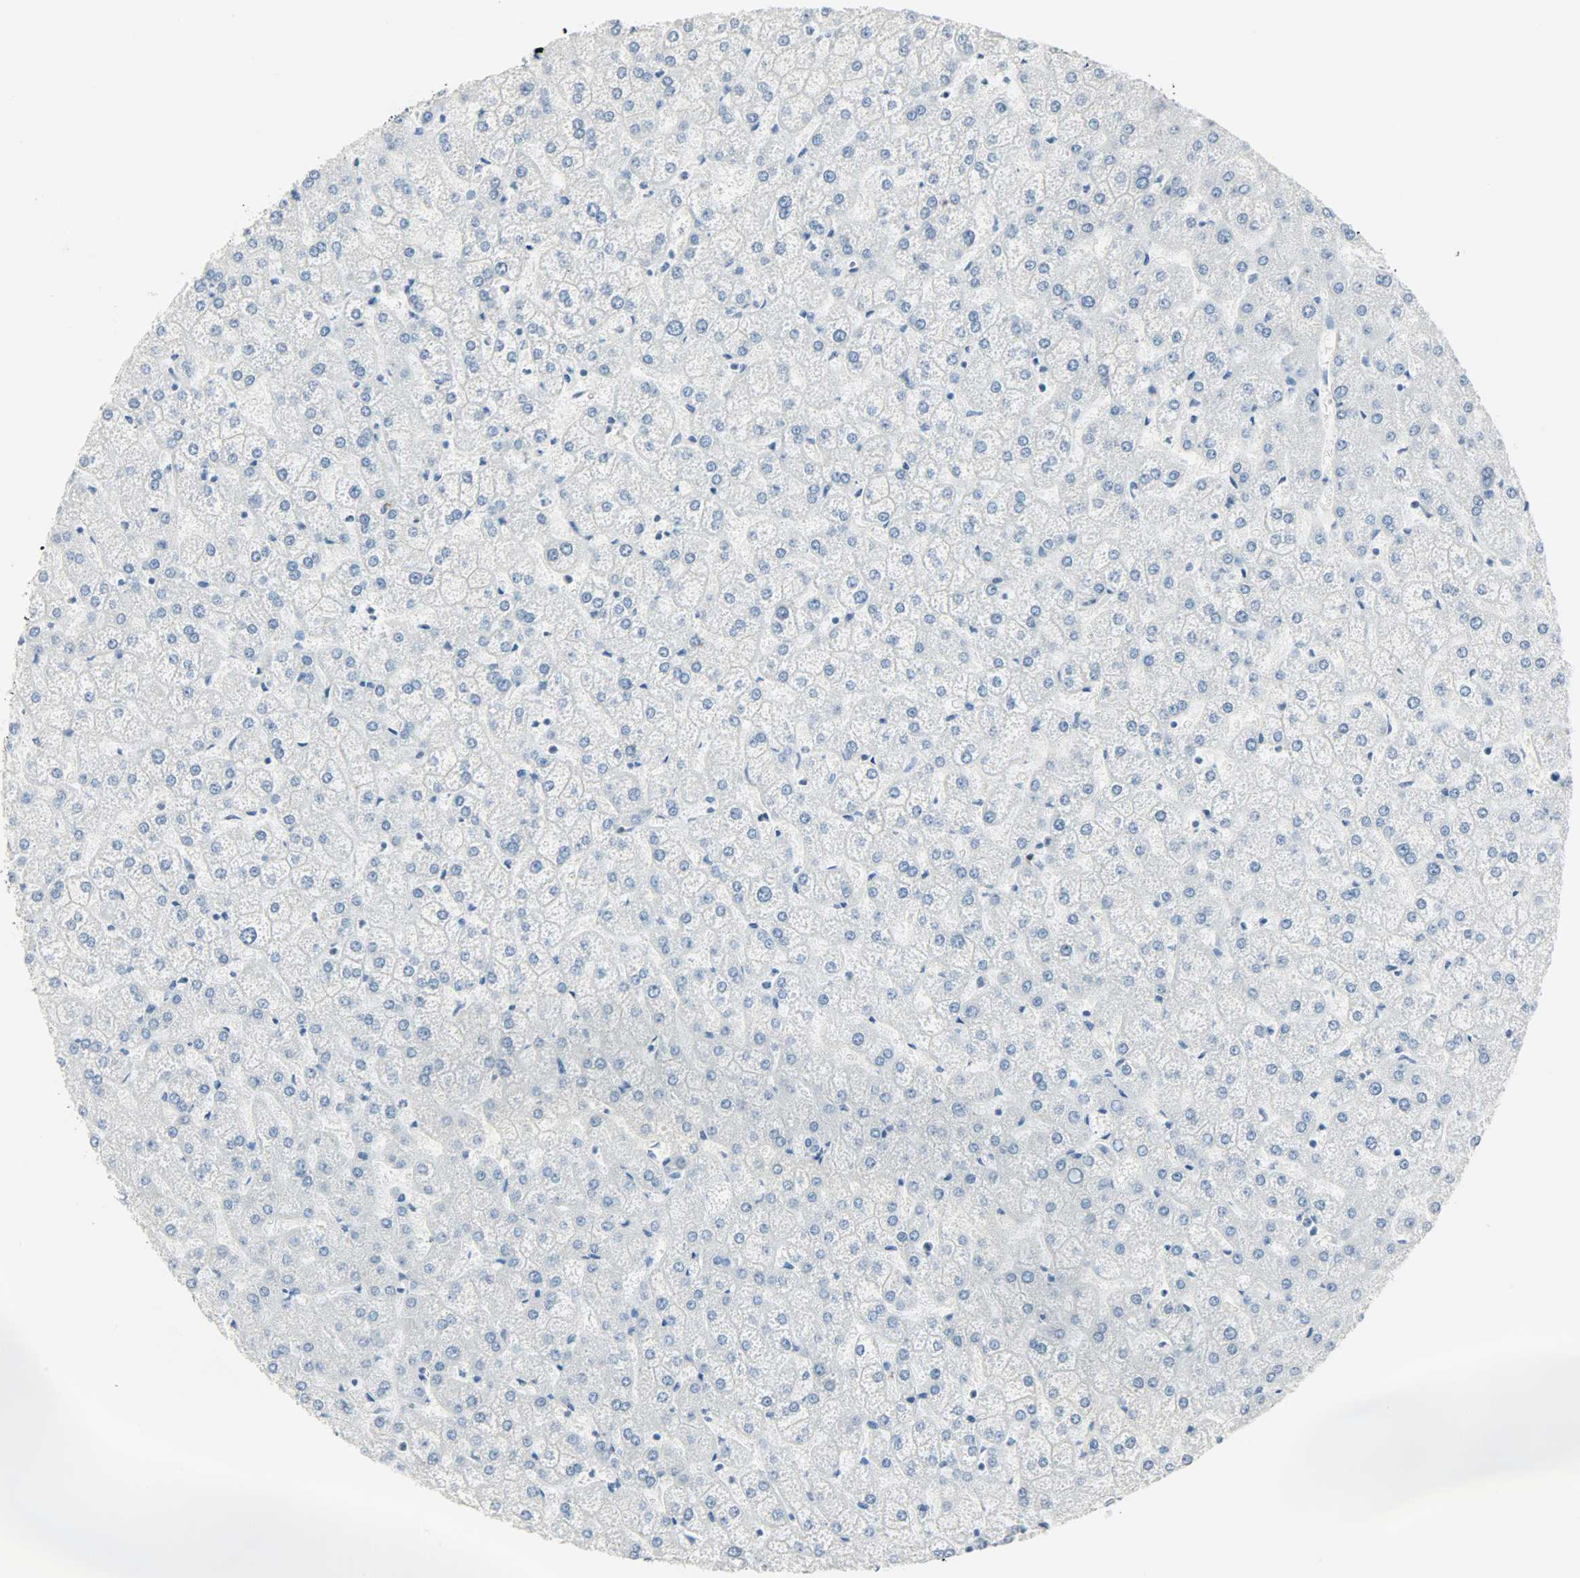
{"staining": {"intensity": "negative", "quantity": "none", "location": "none"}, "tissue": "liver", "cell_type": "Cholangiocytes", "image_type": "normal", "snomed": [{"axis": "morphology", "description": "Normal tissue, NOS"}, {"axis": "topography", "description": "Liver"}], "caption": "High power microscopy photomicrograph of an IHC photomicrograph of unremarkable liver, revealing no significant positivity in cholangiocytes. Brightfield microscopy of immunohistochemistry (IHC) stained with DAB (brown) and hematoxylin (blue), captured at high magnification.", "gene": "PTPN6", "patient": {"sex": "female", "age": 32}}